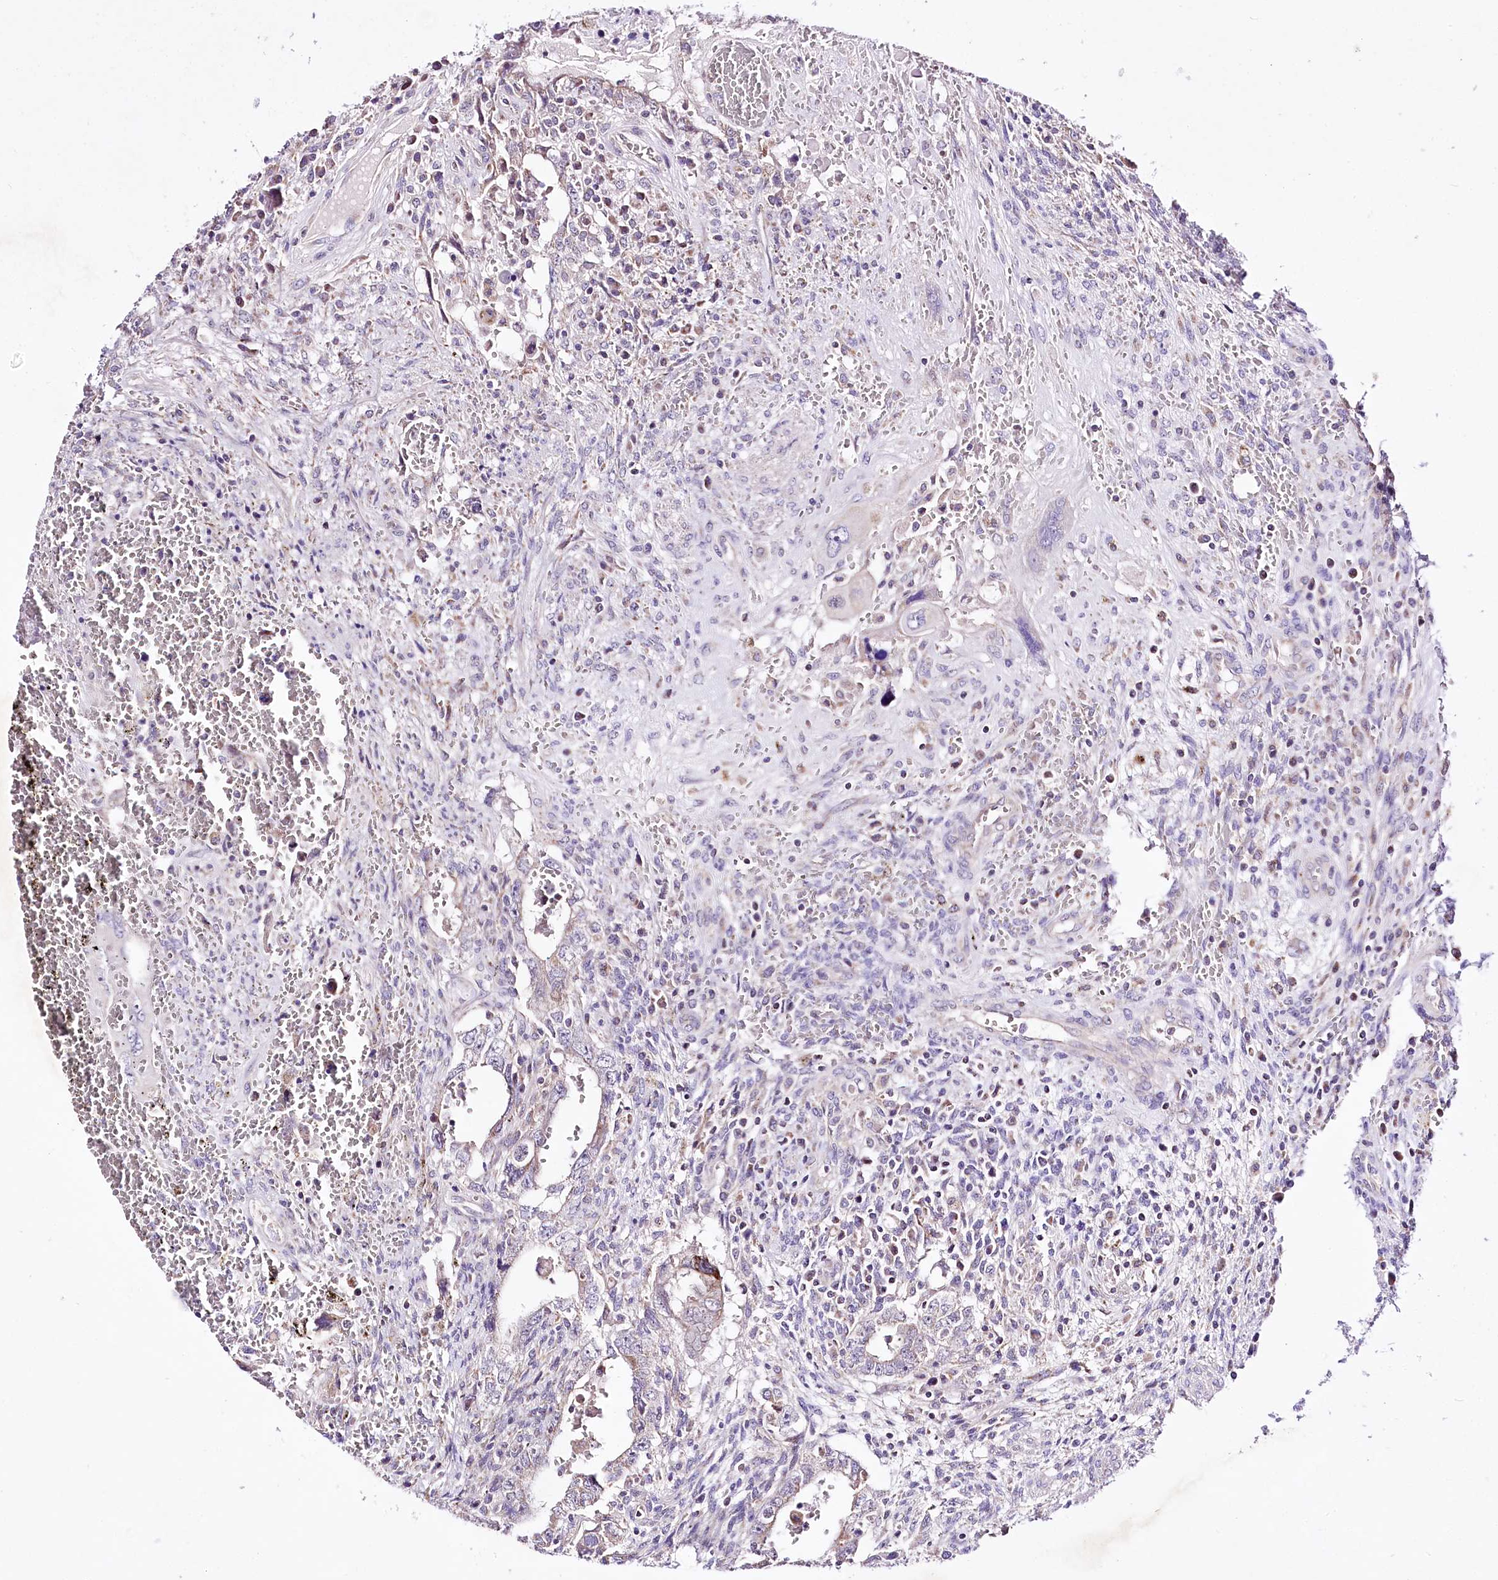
{"staining": {"intensity": "weak", "quantity": "<25%", "location": "cytoplasmic/membranous"}, "tissue": "testis cancer", "cell_type": "Tumor cells", "image_type": "cancer", "snomed": [{"axis": "morphology", "description": "Carcinoma, Embryonal, NOS"}, {"axis": "topography", "description": "Testis"}], "caption": "Immunohistochemistry photomicrograph of embryonal carcinoma (testis) stained for a protein (brown), which displays no positivity in tumor cells.", "gene": "ATE1", "patient": {"sex": "male", "age": 26}}